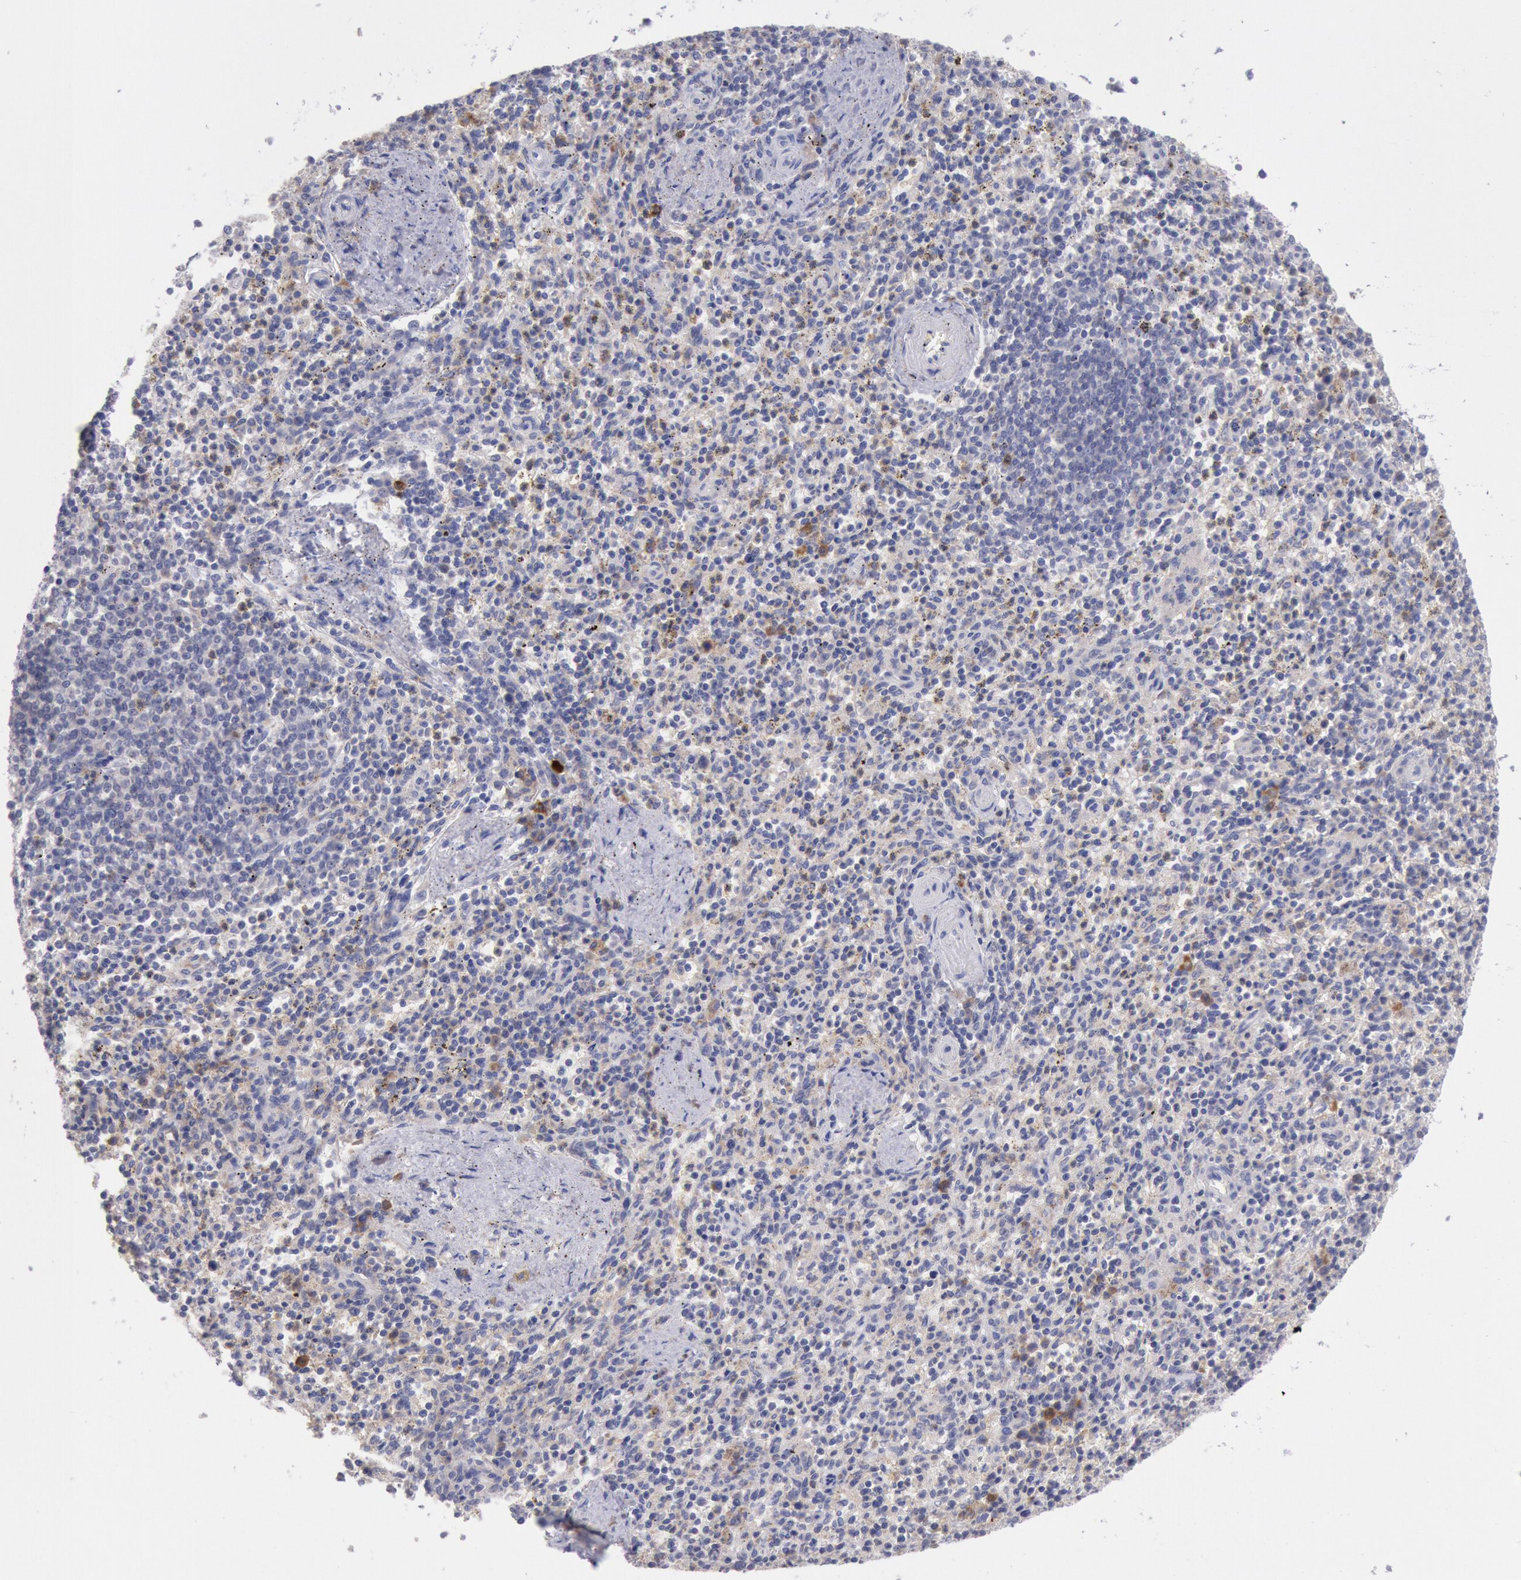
{"staining": {"intensity": "weak", "quantity": "25%-75%", "location": "cytoplasmic/membranous"}, "tissue": "spleen", "cell_type": "Cells in red pulp", "image_type": "normal", "snomed": [{"axis": "morphology", "description": "Normal tissue, NOS"}, {"axis": "topography", "description": "Spleen"}], "caption": "This histopathology image exhibits normal spleen stained with IHC to label a protein in brown. The cytoplasmic/membranous of cells in red pulp show weak positivity for the protein. Nuclei are counter-stained blue.", "gene": "GAL3ST1", "patient": {"sex": "male", "age": 72}}